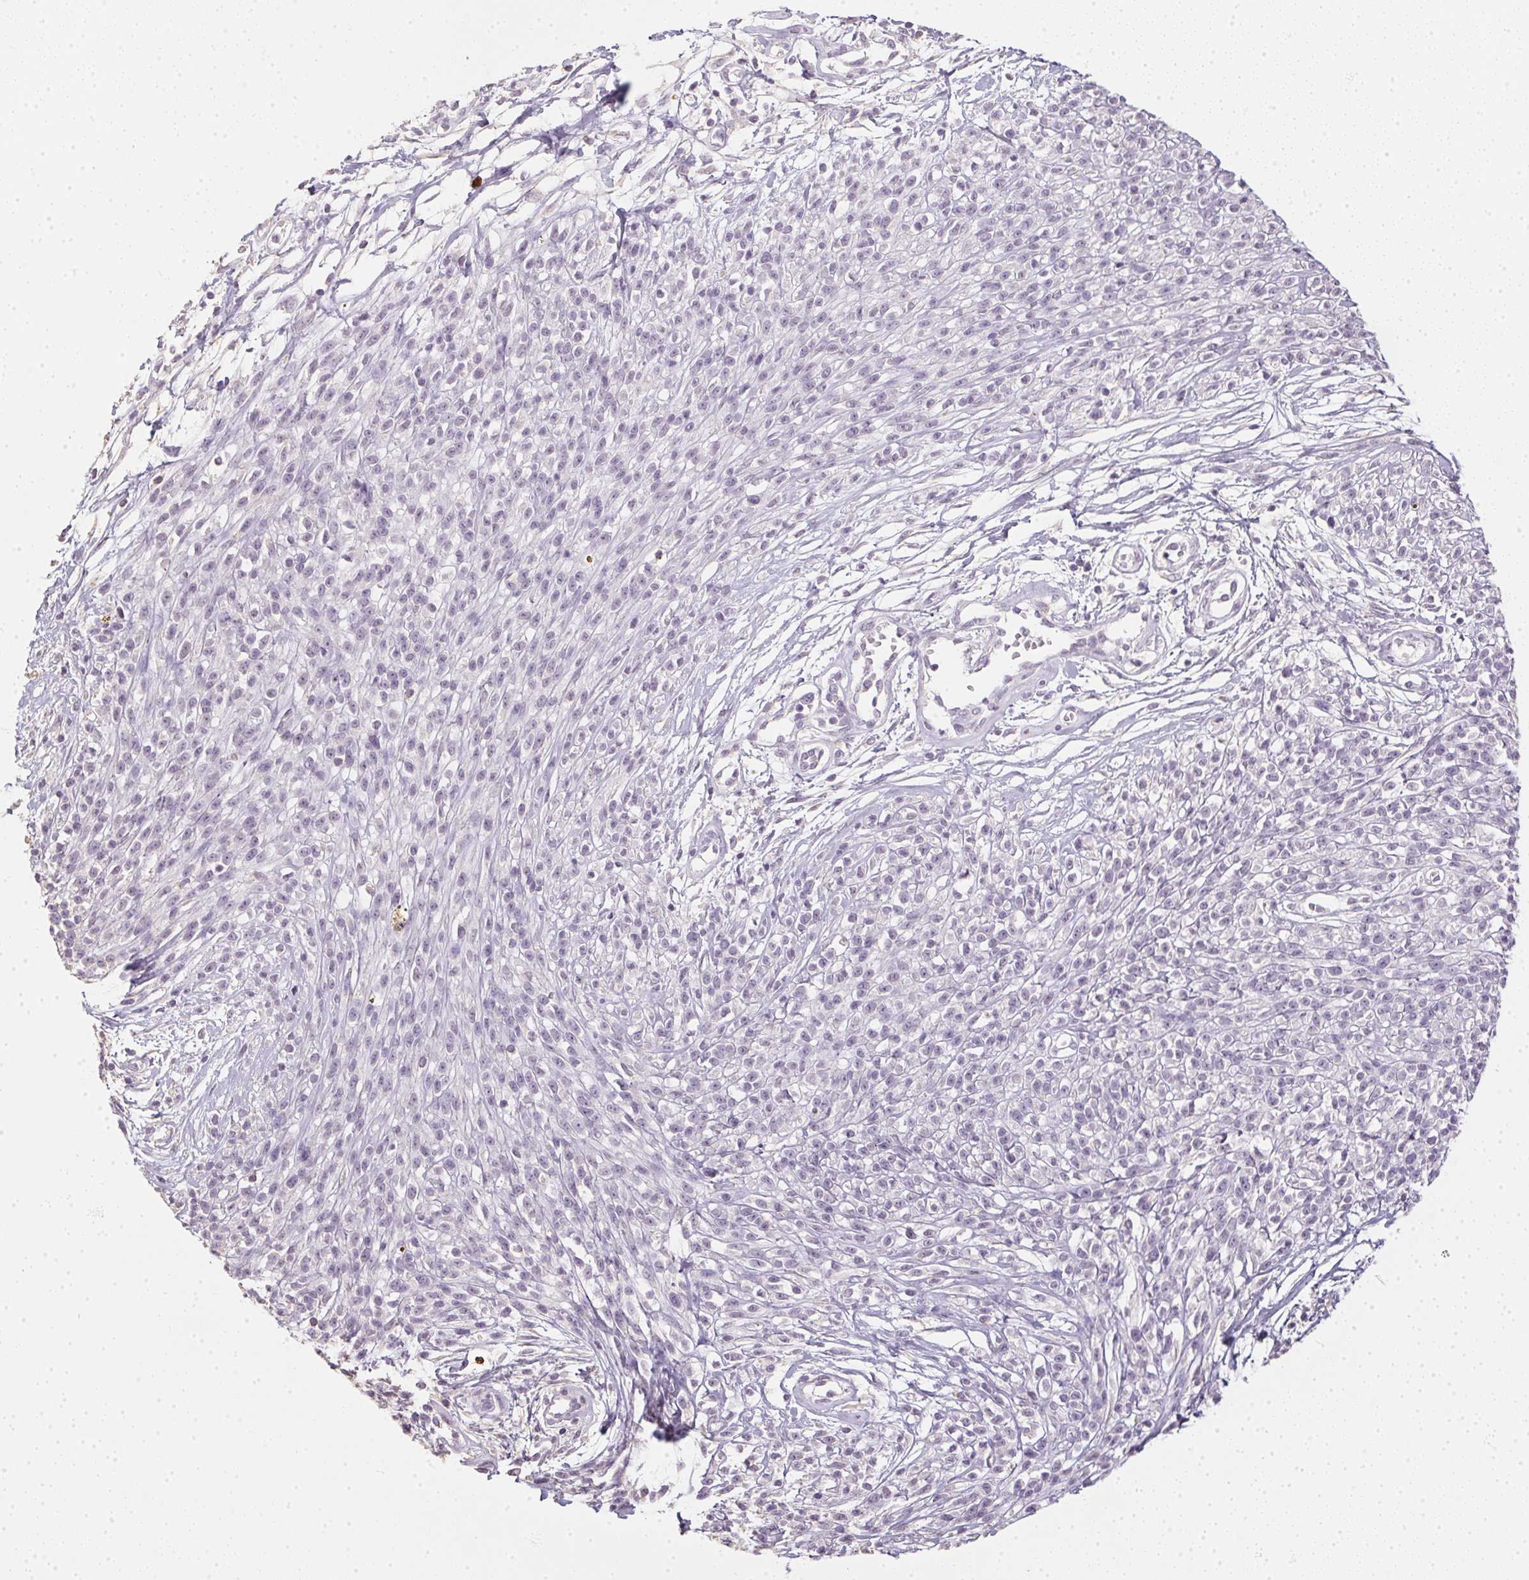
{"staining": {"intensity": "negative", "quantity": "none", "location": "none"}, "tissue": "melanoma", "cell_type": "Tumor cells", "image_type": "cancer", "snomed": [{"axis": "morphology", "description": "Malignant melanoma, NOS"}, {"axis": "topography", "description": "Skin"}, {"axis": "topography", "description": "Skin of trunk"}], "caption": "An image of malignant melanoma stained for a protein shows no brown staining in tumor cells. (DAB (3,3'-diaminobenzidine) immunohistochemistry with hematoxylin counter stain).", "gene": "TMEM72", "patient": {"sex": "male", "age": 74}}